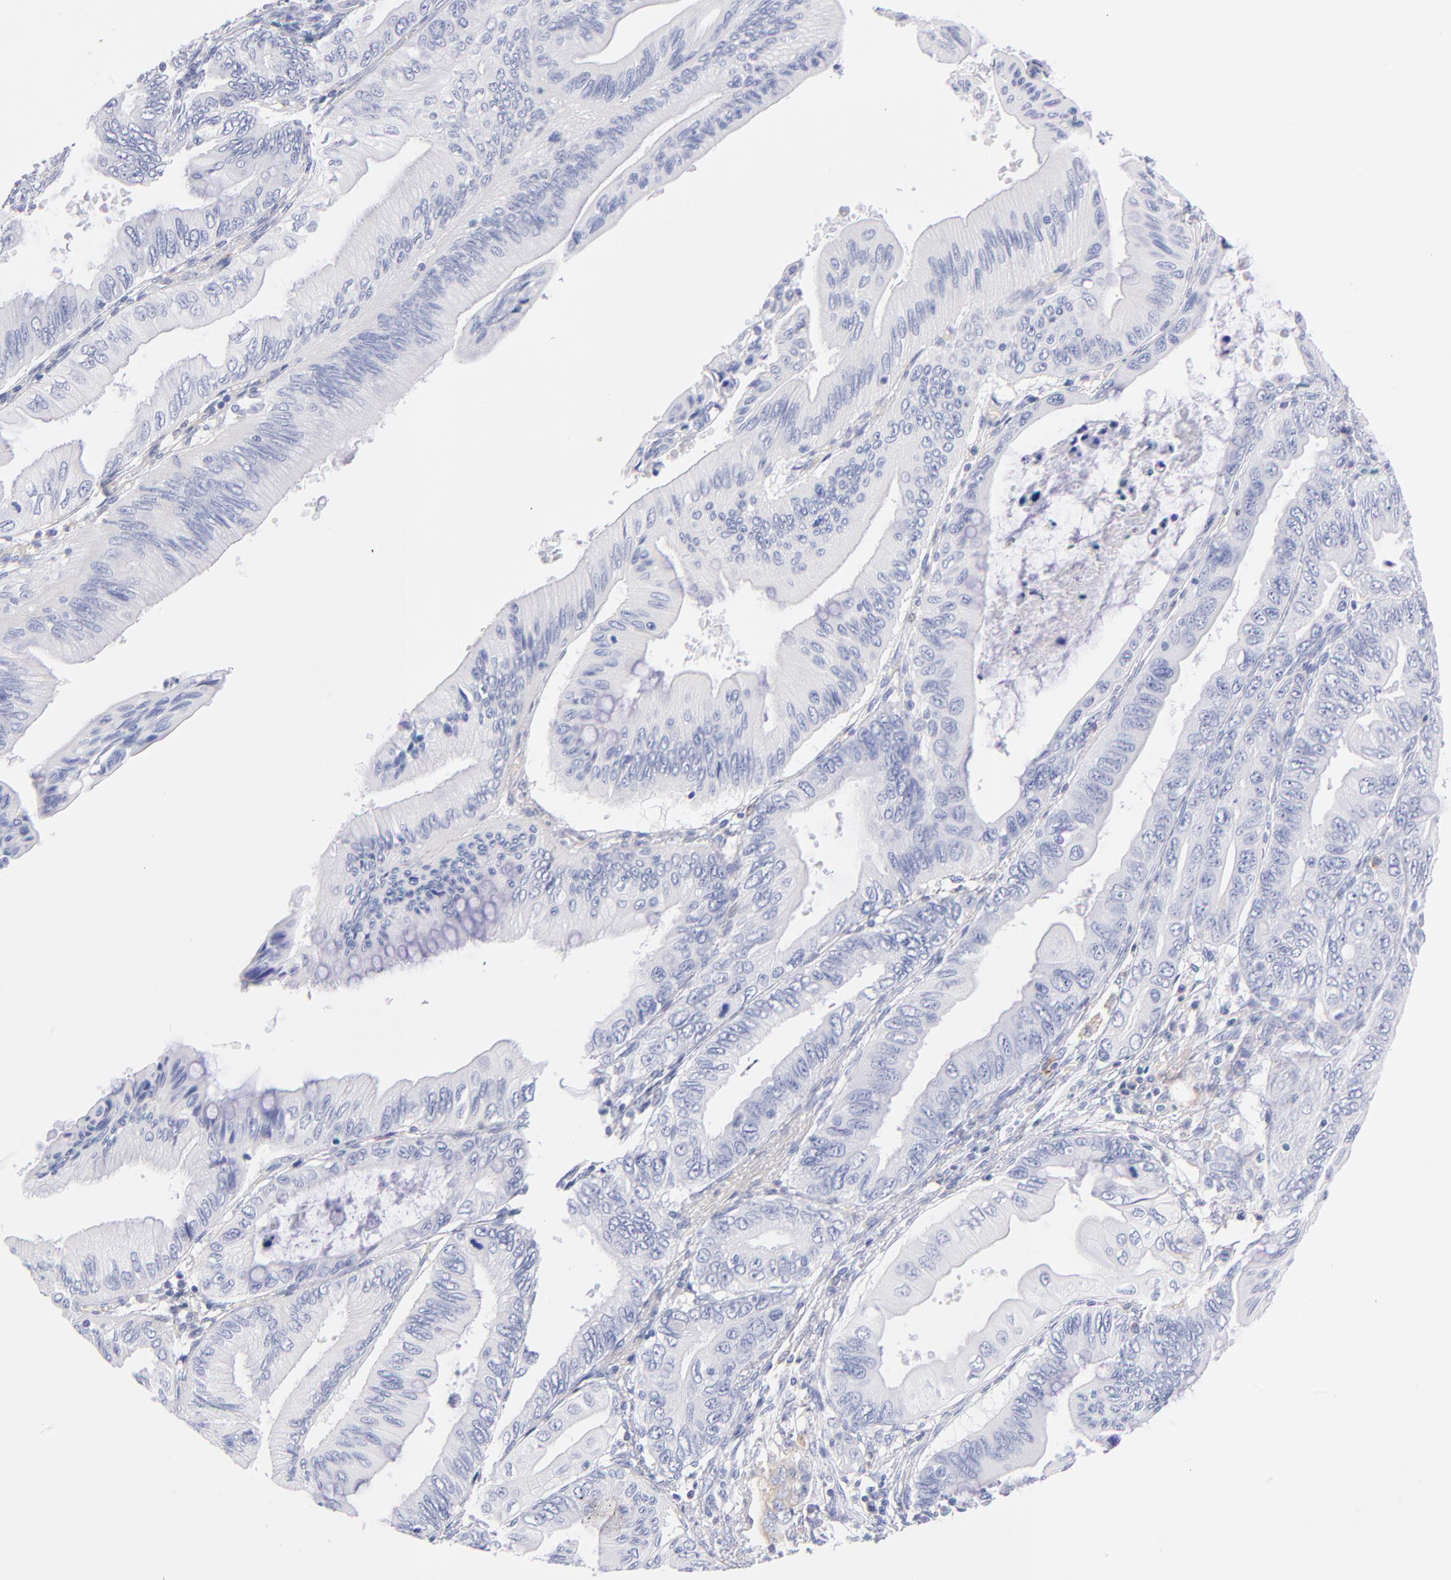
{"staining": {"intensity": "negative", "quantity": "none", "location": "none"}, "tissue": "pancreatic cancer", "cell_type": "Tumor cells", "image_type": "cancer", "snomed": [{"axis": "morphology", "description": "Adenocarcinoma, NOS"}, {"axis": "topography", "description": "Pancreas"}], "caption": "High magnification brightfield microscopy of pancreatic cancer stained with DAB (brown) and counterstained with hematoxylin (blue): tumor cells show no significant staining.", "gene": "HP", "patient": {"sex": "female", "age": 66}}